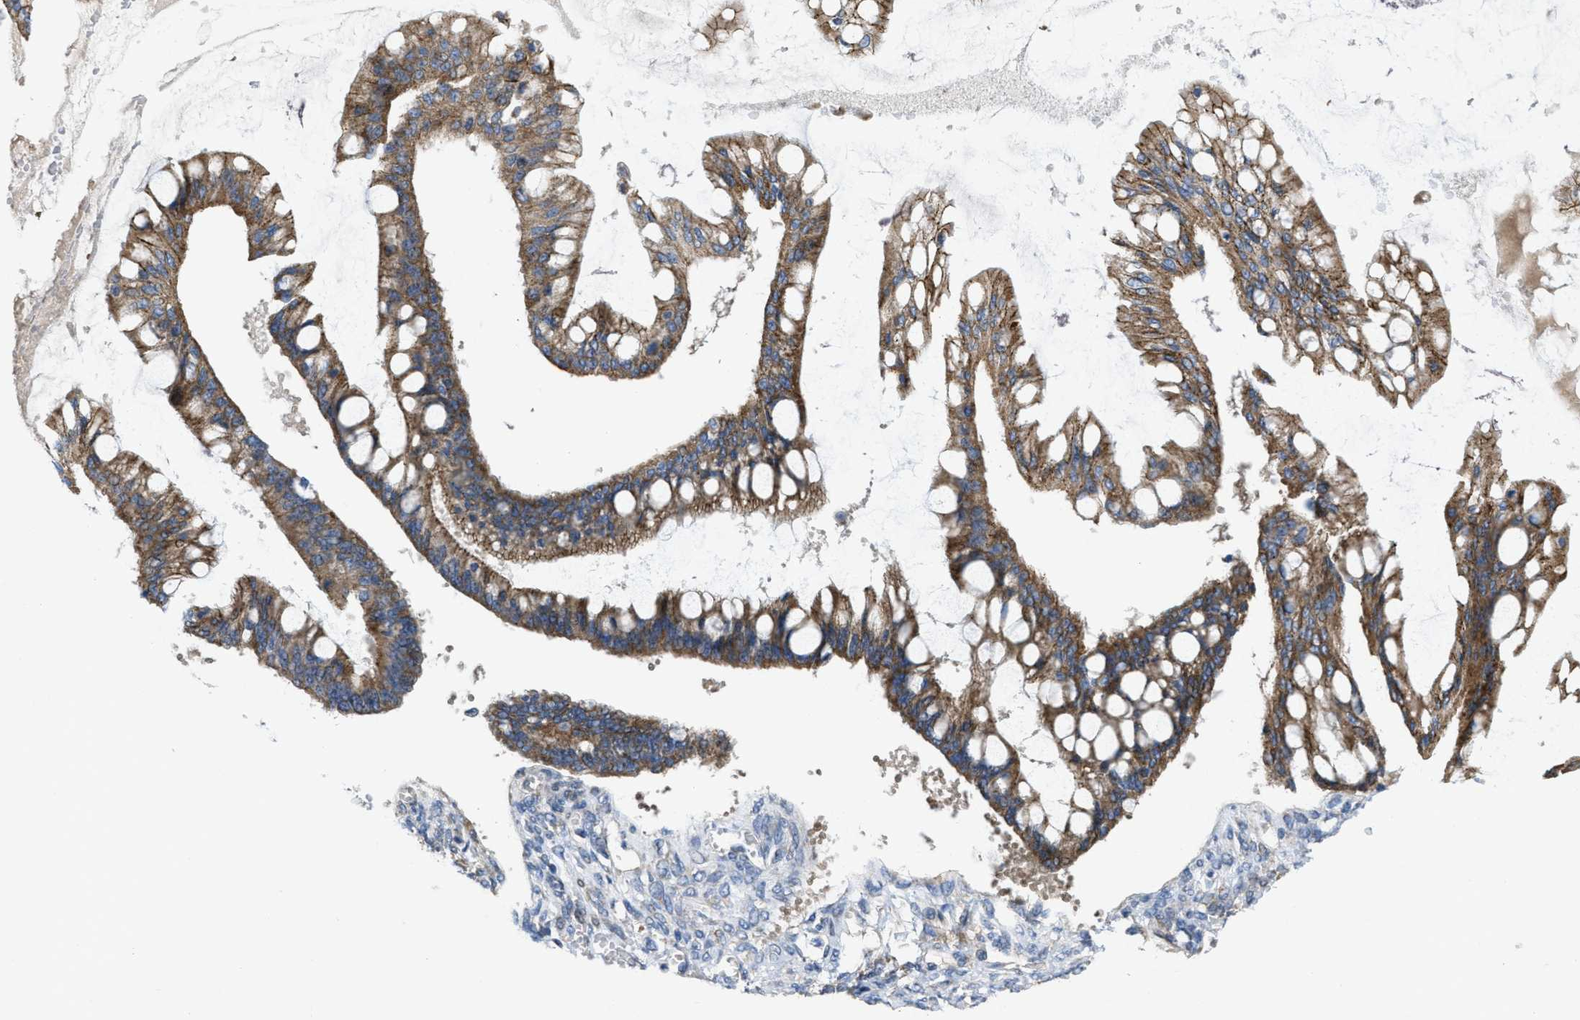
{"staining": {"intensity": "moderate", "quantity": ">75%", "location": "cytoplasmic/membranous"}, "tissue": "ovarian cancer", "cell_type": "Tumor cells", "image_type": "cancer", "snomed": [{"axis": "morphology", "description": "Cystadenocarcinoma, mucinous, NOS"}, {"axis": "topography", "description": "Ovary"}], "caption": "Ovarian mucinous cystadenocarcinoma stained with a brown dye displays moderate cytoplasmic/membranous positive staining in about >75% of tumor cells.", "gene": "CDPF1", "patient": {"sex": "female", "age": 73}}